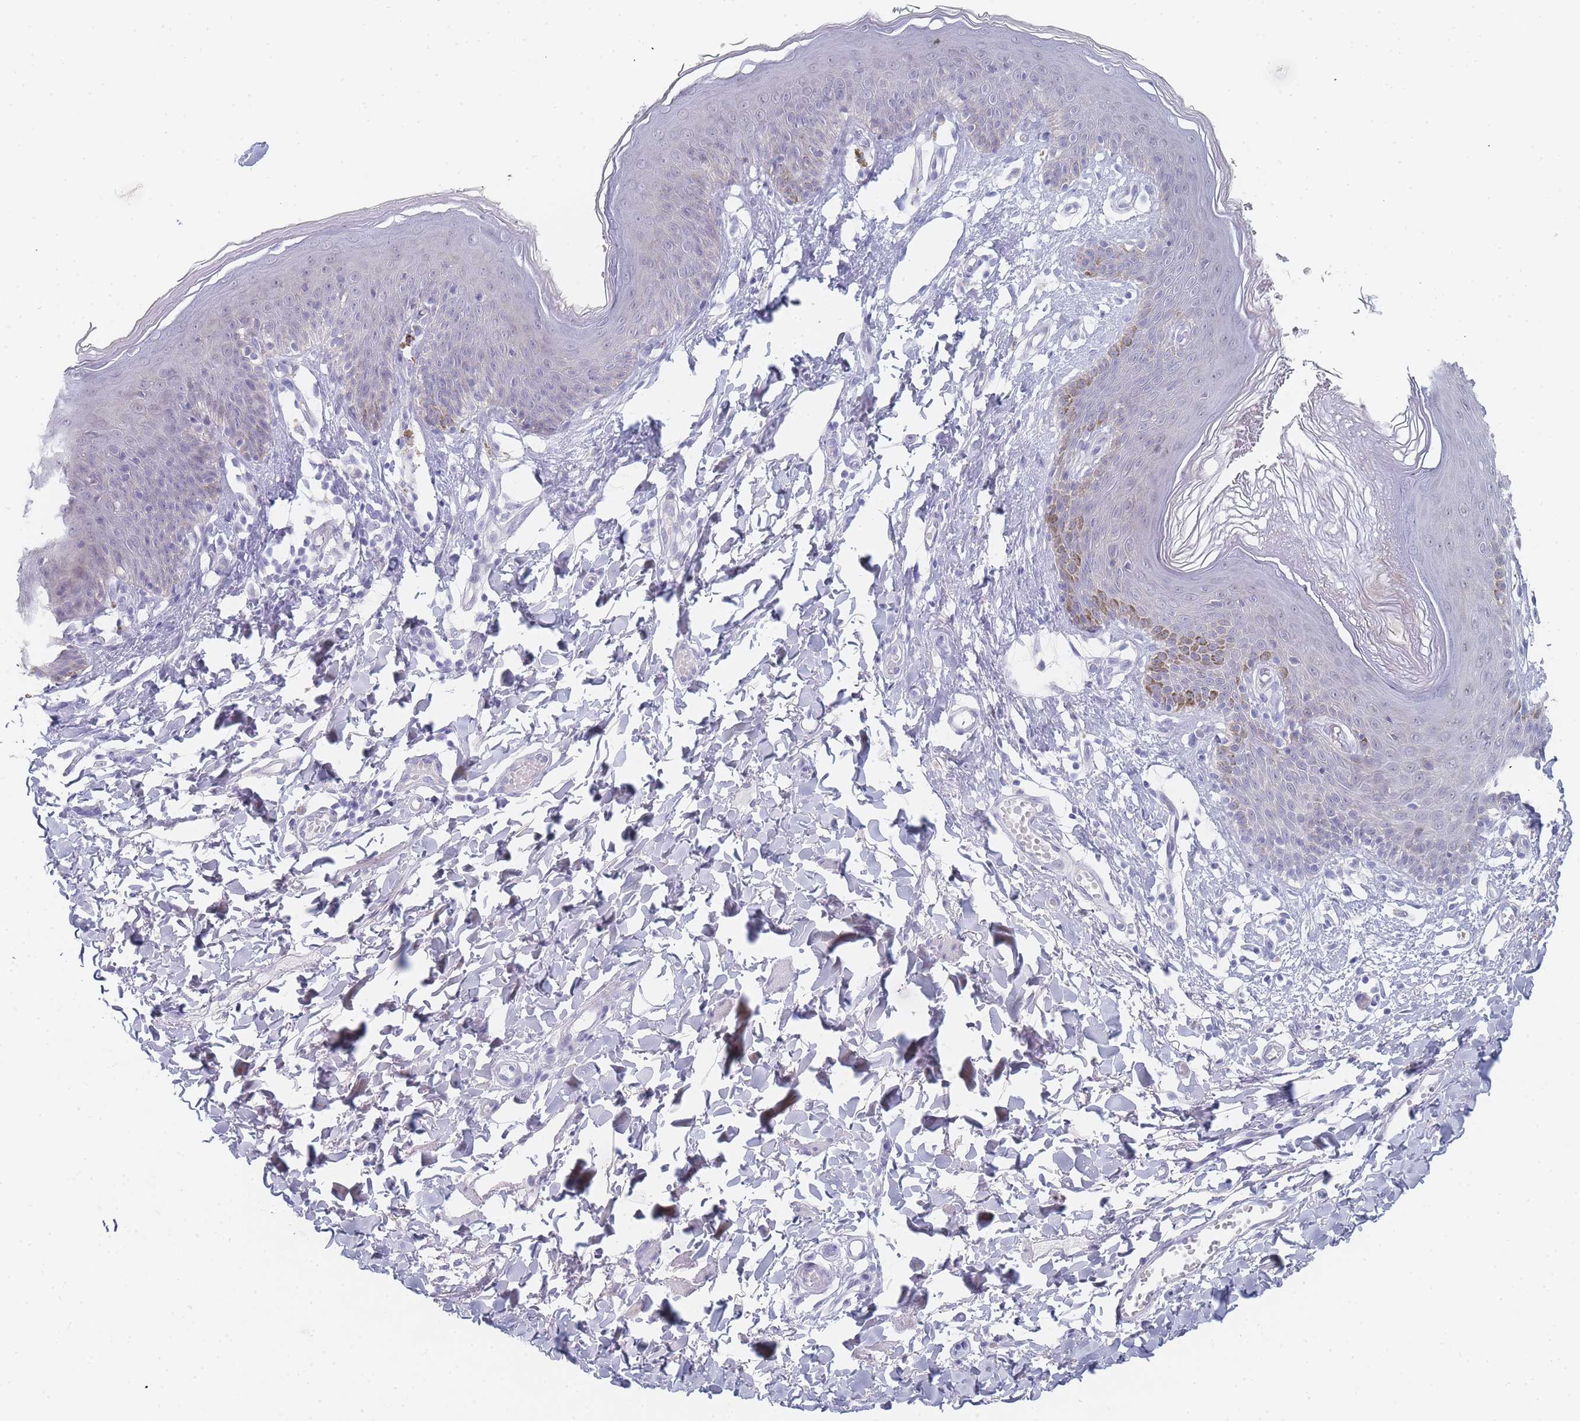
{"staining": {"intensity": "negative", "quantity": "none", "location": "none"}, "tissue": "skin", "cell_type": "Epidermal cells", "image_type": "normal", "snomed": [{"axis": "morphology", "description": "Normal tissue, NOS"}, {"axis": "topography", "description": "Vulva"}], "caption": "Protein analysis of benign skin displays no significant positivity in epidermal cells. (Brightfield microscopy of DAB immunohistochemistry at high magnification).", "gene": "IMPG1", "patient": {"sex": "female", "age": 66}}